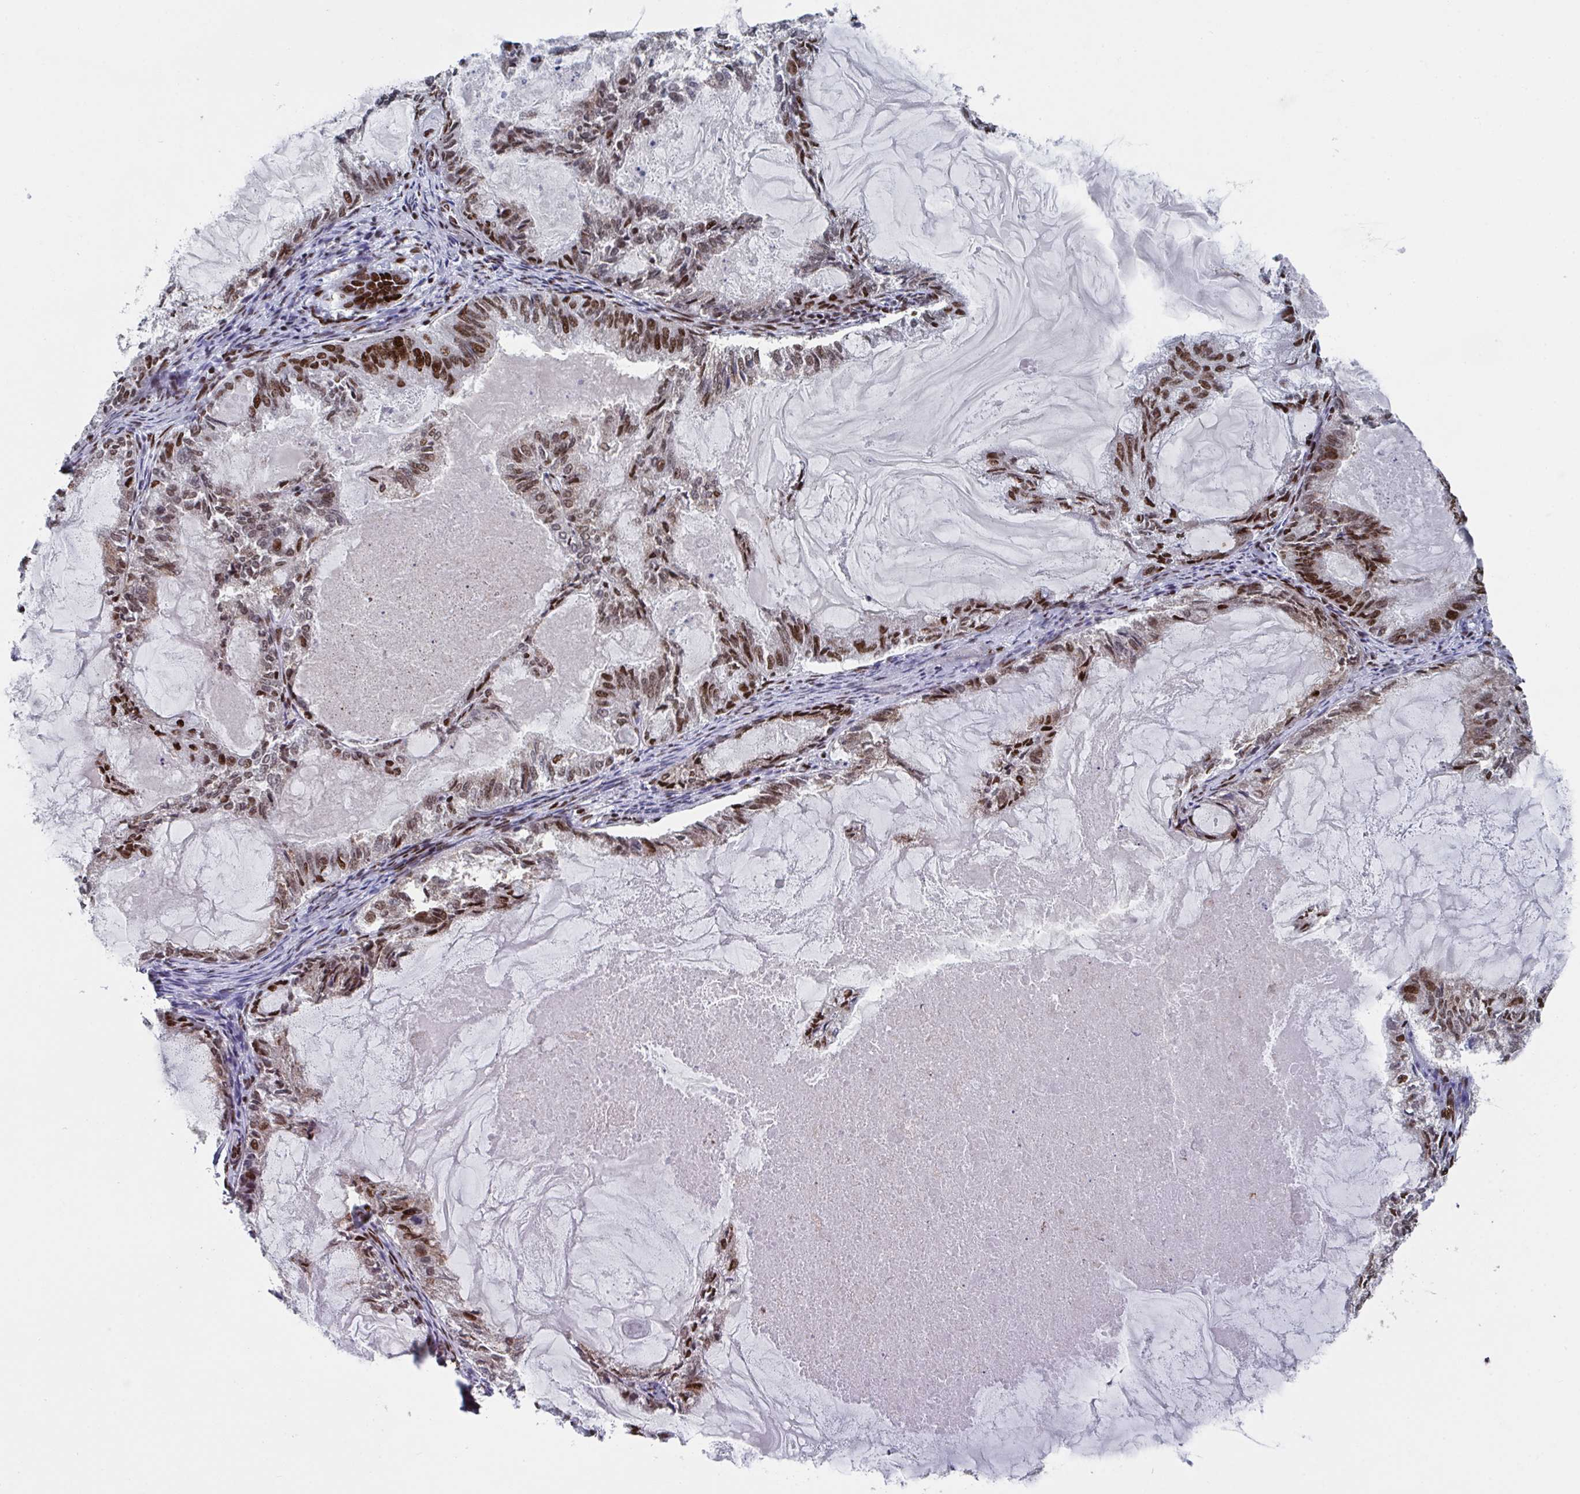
{"staining": {"intensity": "strong", "quantity": ">75%", "location": "nuclear"}, "tissue": "endometrial cancer", "cell_type": "Tumor cells", "image_type": "cancer", "snomed": [{"axis": "morphology", "description": "Adenocarcinoma, NOS"}, {"axis": "topography", "description": "Endometrium"}], "caption": "Endometrial cancer tissue displays strong nuclear positivity in about >75% of tumor cells, visualized by immunohistochemistry. Using DAB (brown) and hematoxylin (blue) stains, captured at high magnification using brightfield microscopy.", "gene": "ZNF607", "patient": {"sex": "female", "age": 86}}